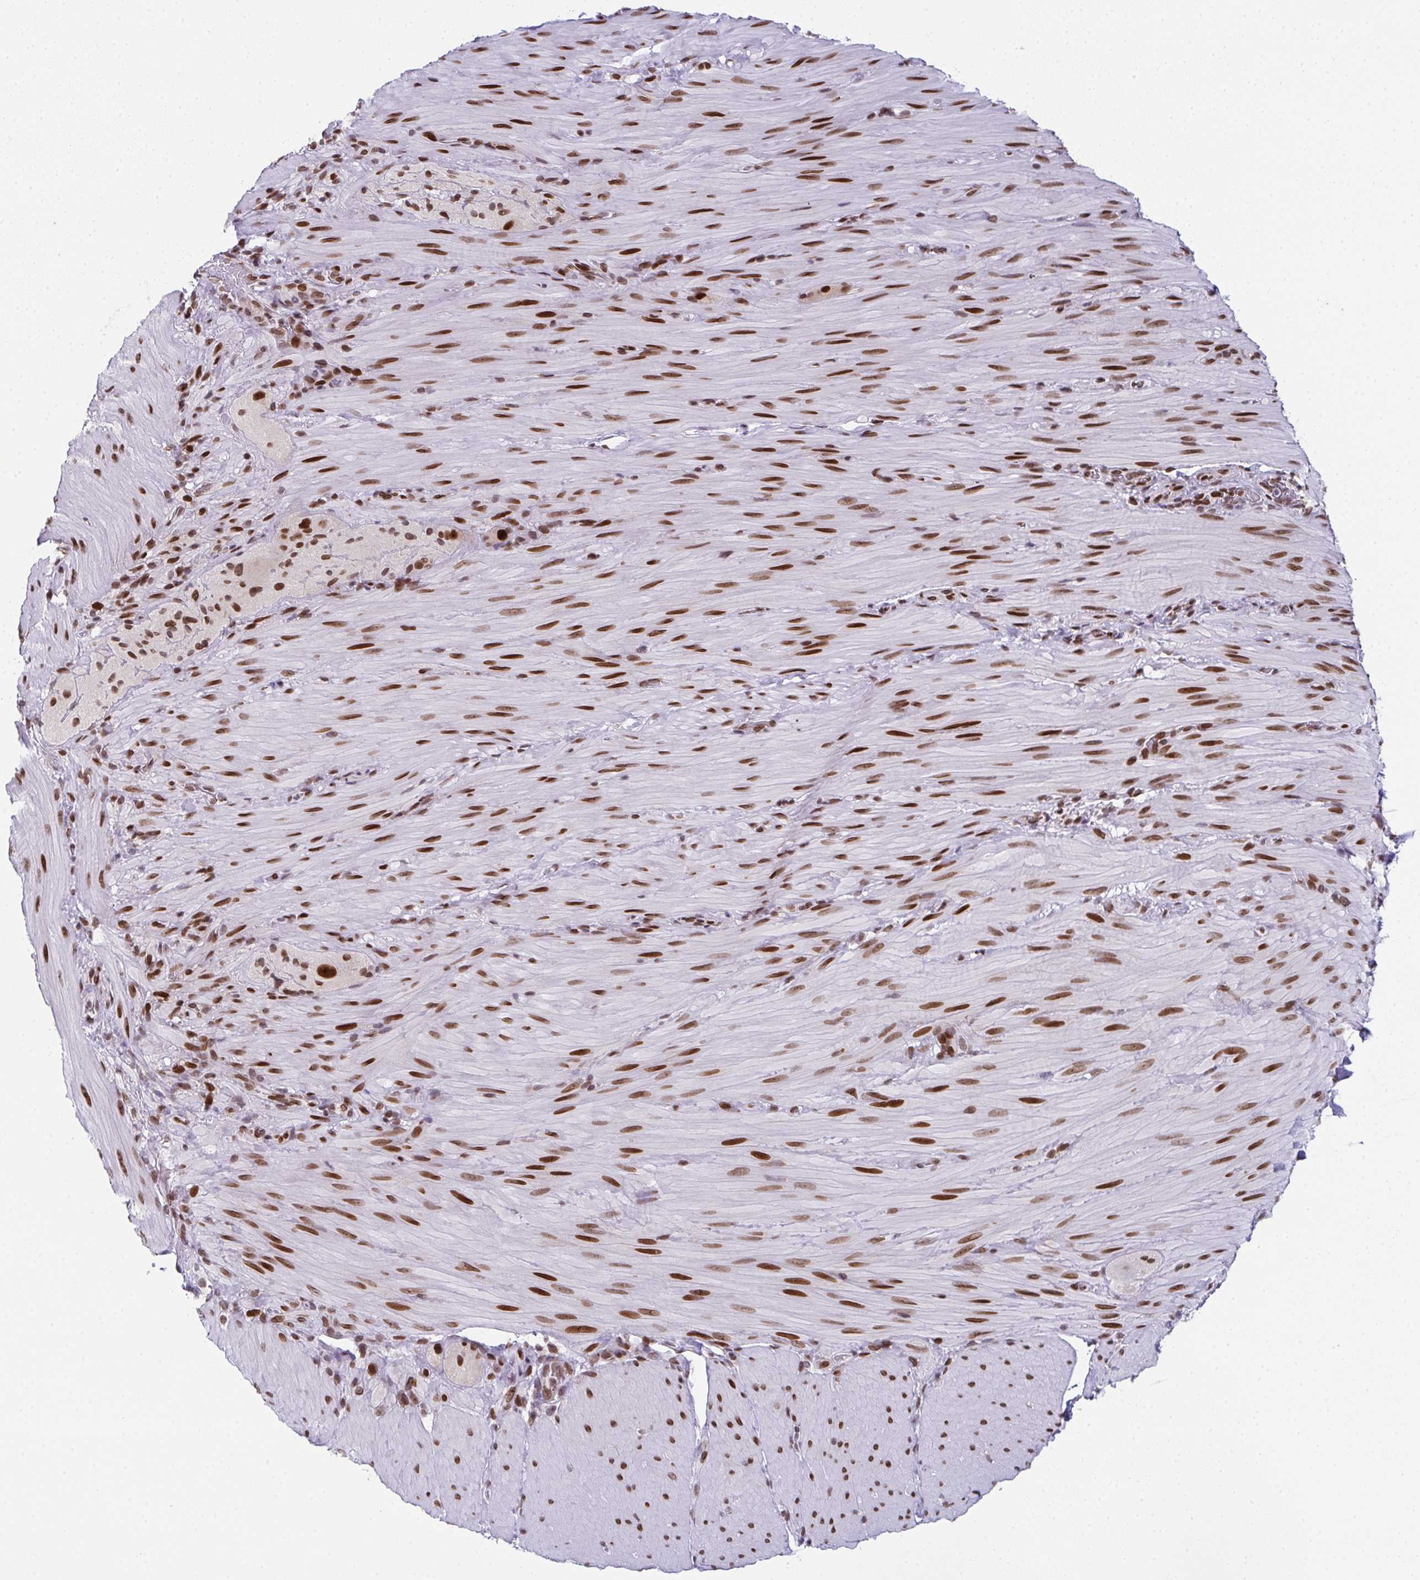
{"staining": {"intensity": "moderate", "quantity": ">75%", "location": "nuclear"}, "tissue": "smooth muscle", "cell_type": "Smooth muscle cells", "image_type": "normal", "snomed": [{"axis": "morphology", "description": "Normal tissue, NOS"}, {"axis": "topography", "description": "Smooth muscle"}, {"axis": "topography", "description": "Colon"}], "caption": "Immunohistochemistry photomicrograph of normal smooth muscle: human smooth muscle stained using immunohistochemistry (IHC) reveals medium levels of moderate protein expression localized specifically in the nuclear of smooth muscle cells, appearing as a nuclear brown color.", "gene": "RB1", "patient": {"sex": "male", "age": 73}}